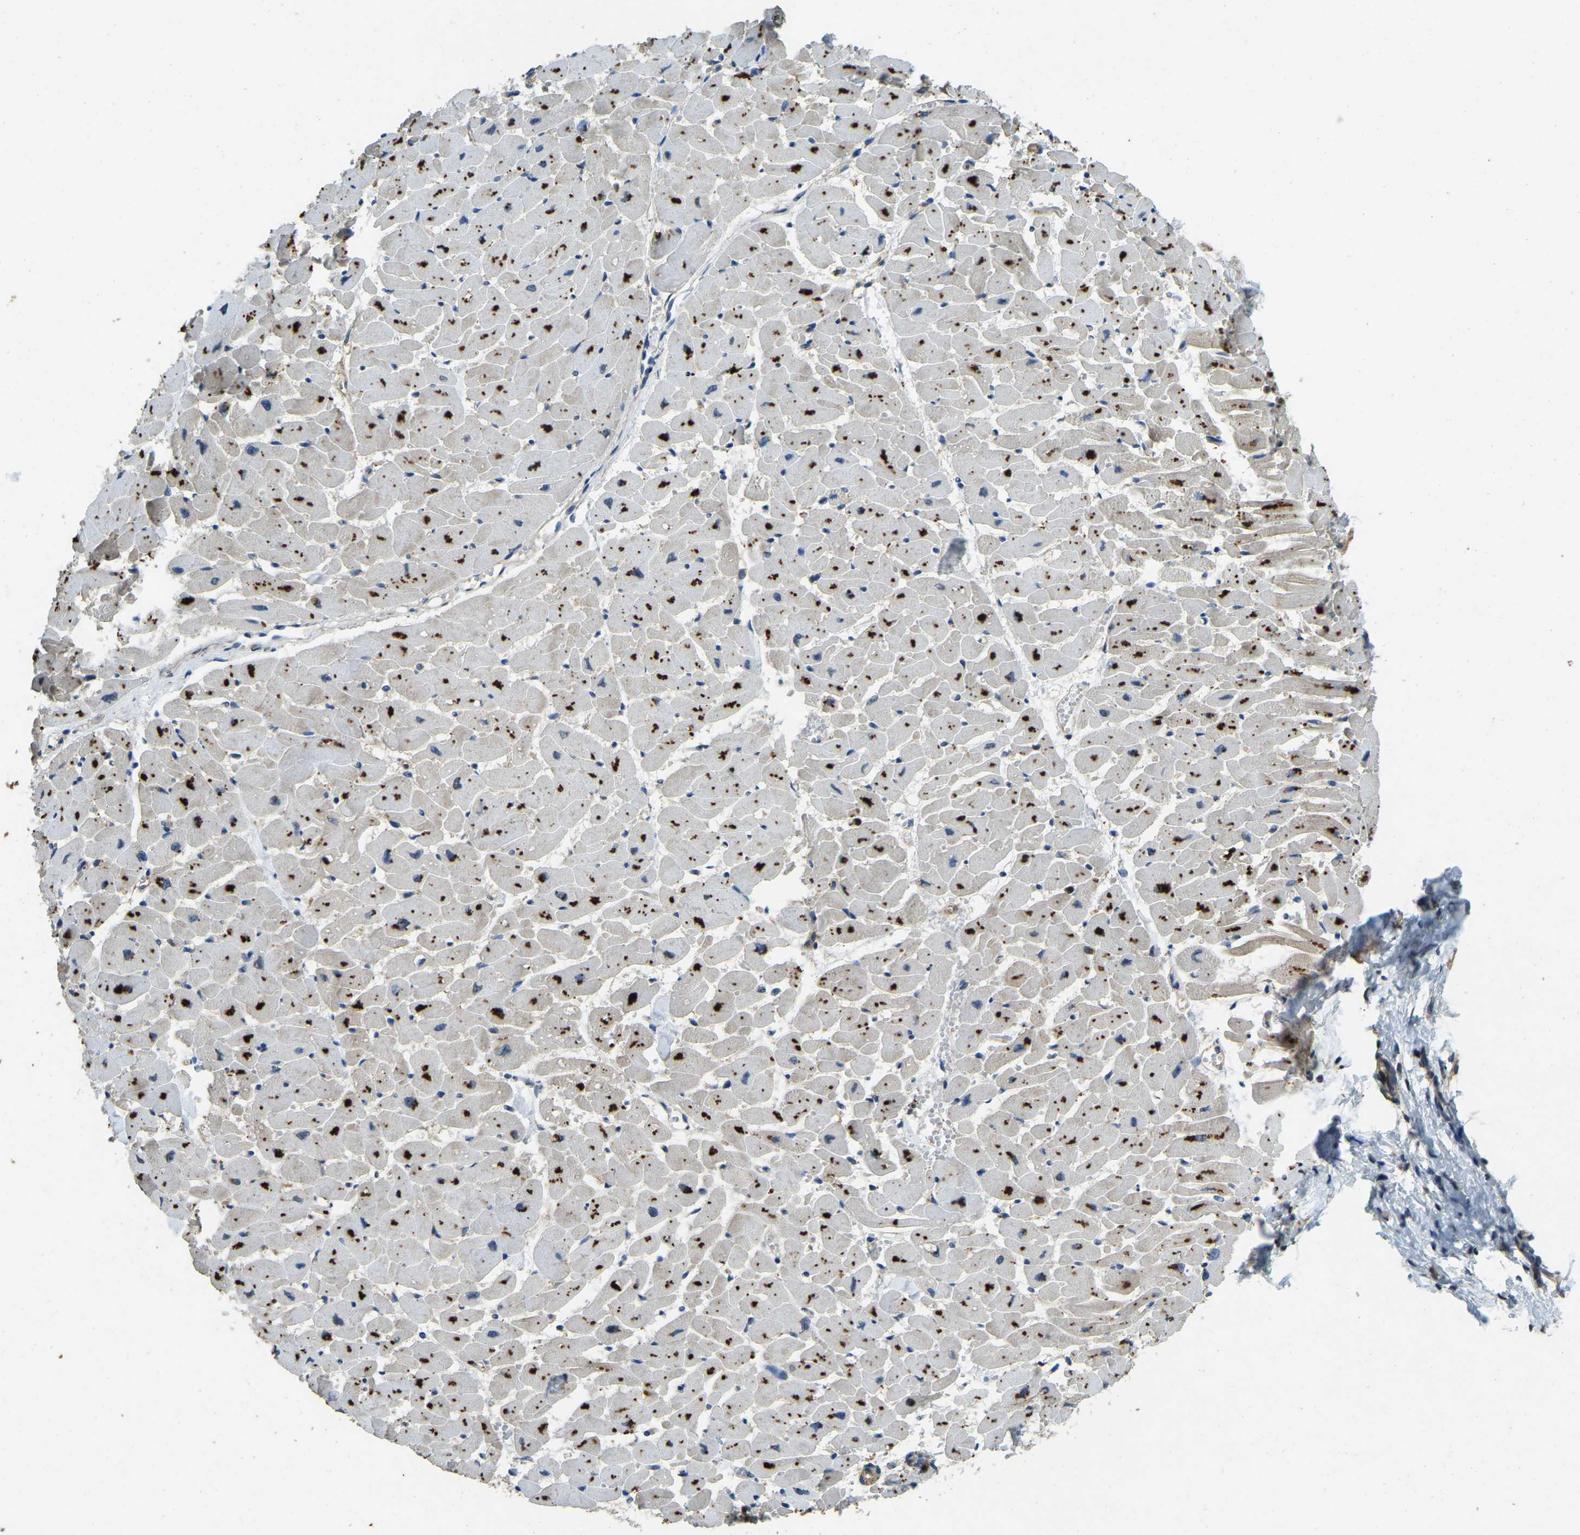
{"staining": {"intensity": "strong", "quantity": "25%-75%", "location": "cytoplasmic/membranous"}, "tissue": "heart muscle", "cell_type": "Cardiomyocytes", "image_type": "normal", "snomed": [{"axis": "morphology", "description": "Normal tissue, NOS"}, {"axis": "topography", "description": "Heart"}], "caption": "Immunohistochemistry (IHC) (DAB) staining of benign heart muscle exhibits strong cytoplasmic/membranous protein positivity in about 25%-75% of cardiomyocytes. (DAB IHC, brown staining for protein, blue staining for nuclei).", "gene": "ATP8B1", "patient": {"sex": "female", "age": 19}}